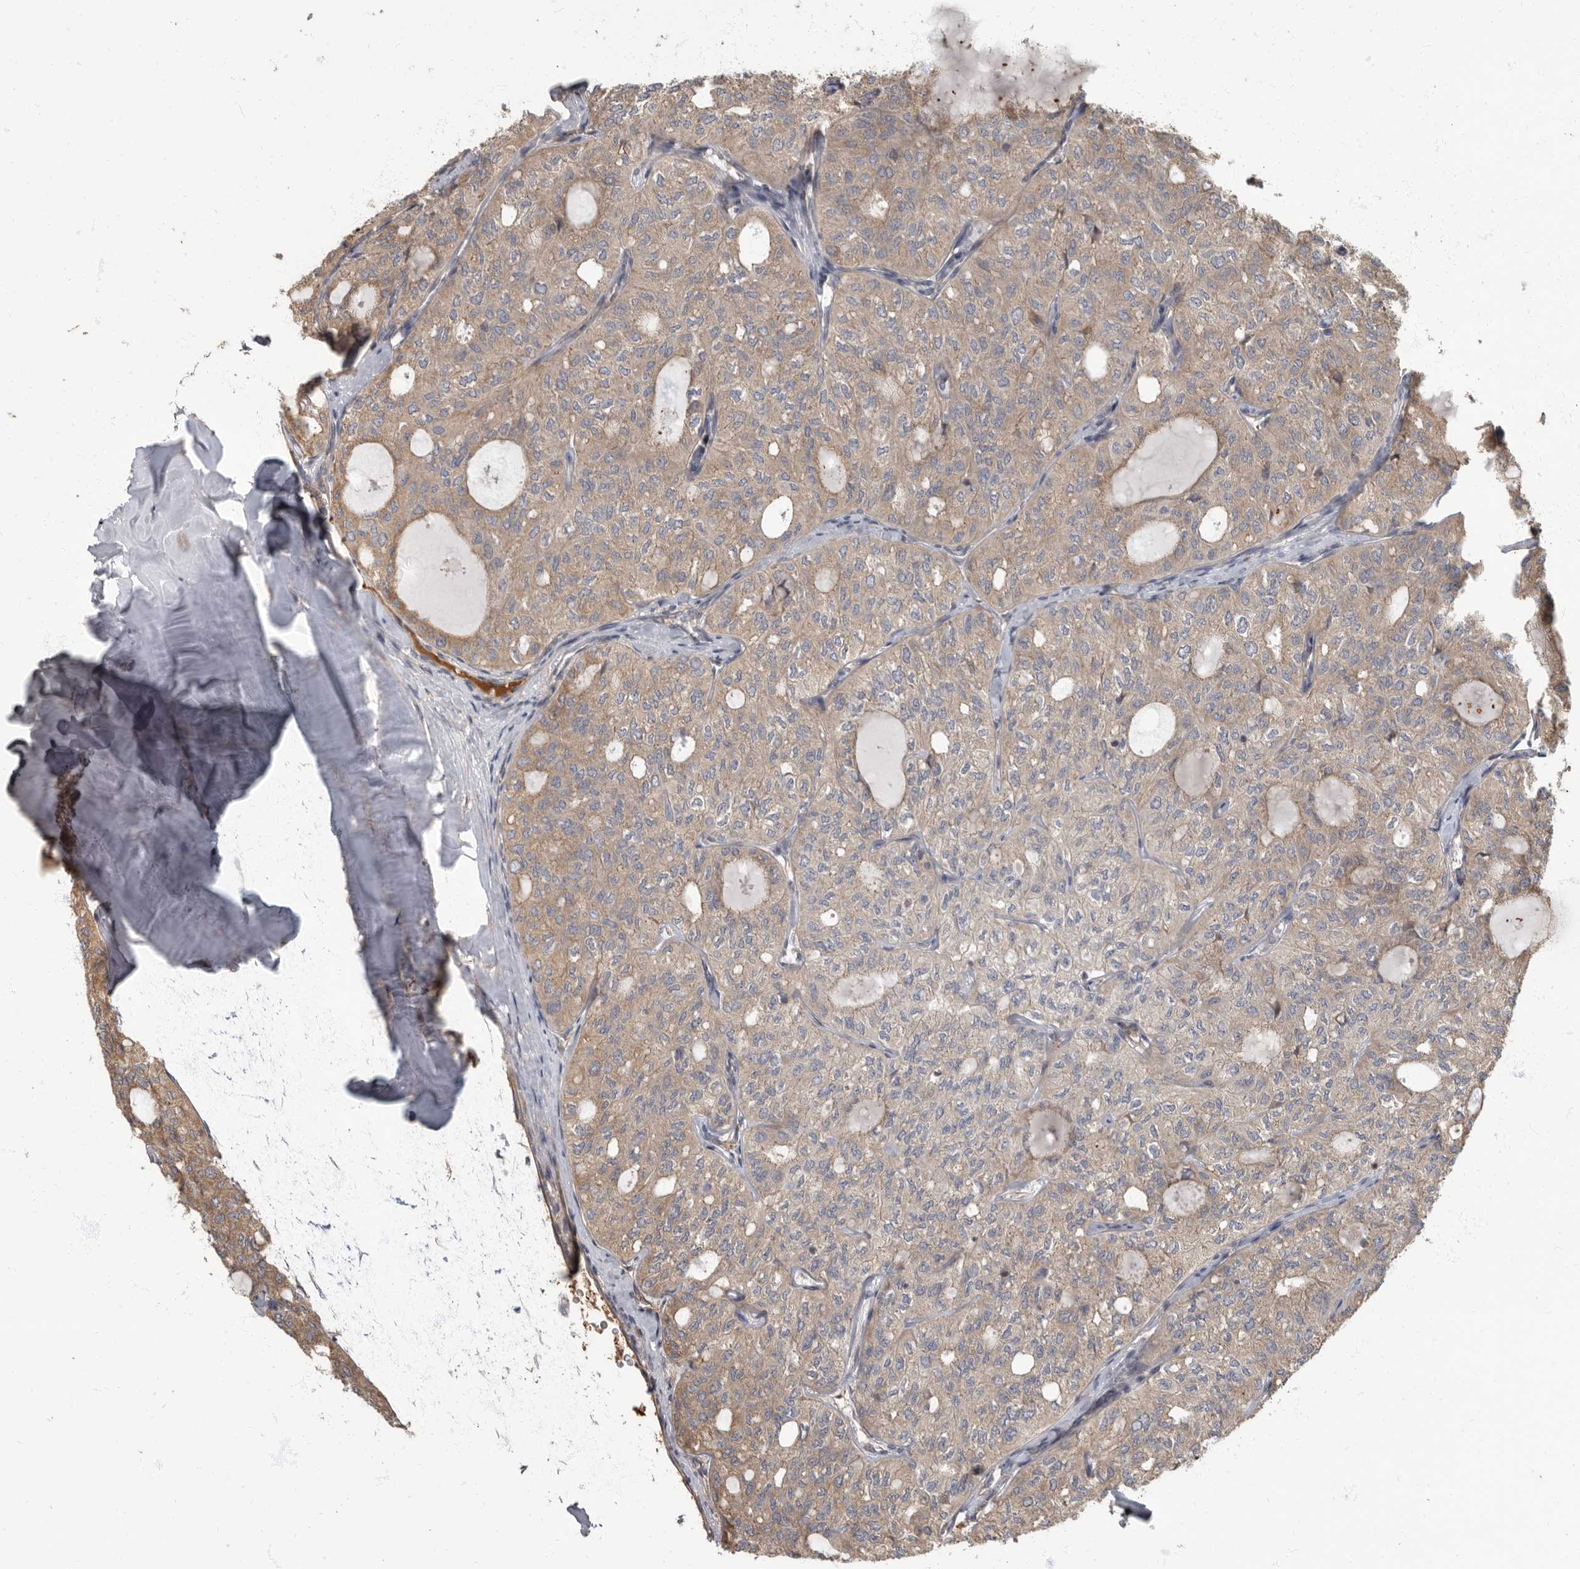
{"staining": {"intensity": "weak", "quantity": "25%-75%", "location": "cytoplasmic/membranous"}, "tissue": "thyroid cancer", "cell_type": "Tumor cells", "image_type": "cancer", "snomed": [{"axis": "morphology", "description": "Follicular adenoma carcinoma, NOS"}, {"axis": "topography", "description": "Thyroid gland"}], "caption": "Tumor cells reveal weak cytoplasmic/membranous staining in about 25%-75% of cells in thyroid follicular adenoma carcinoma.", "gene": "DAAM1", "patient": {"sex": "male", "age": 75}}